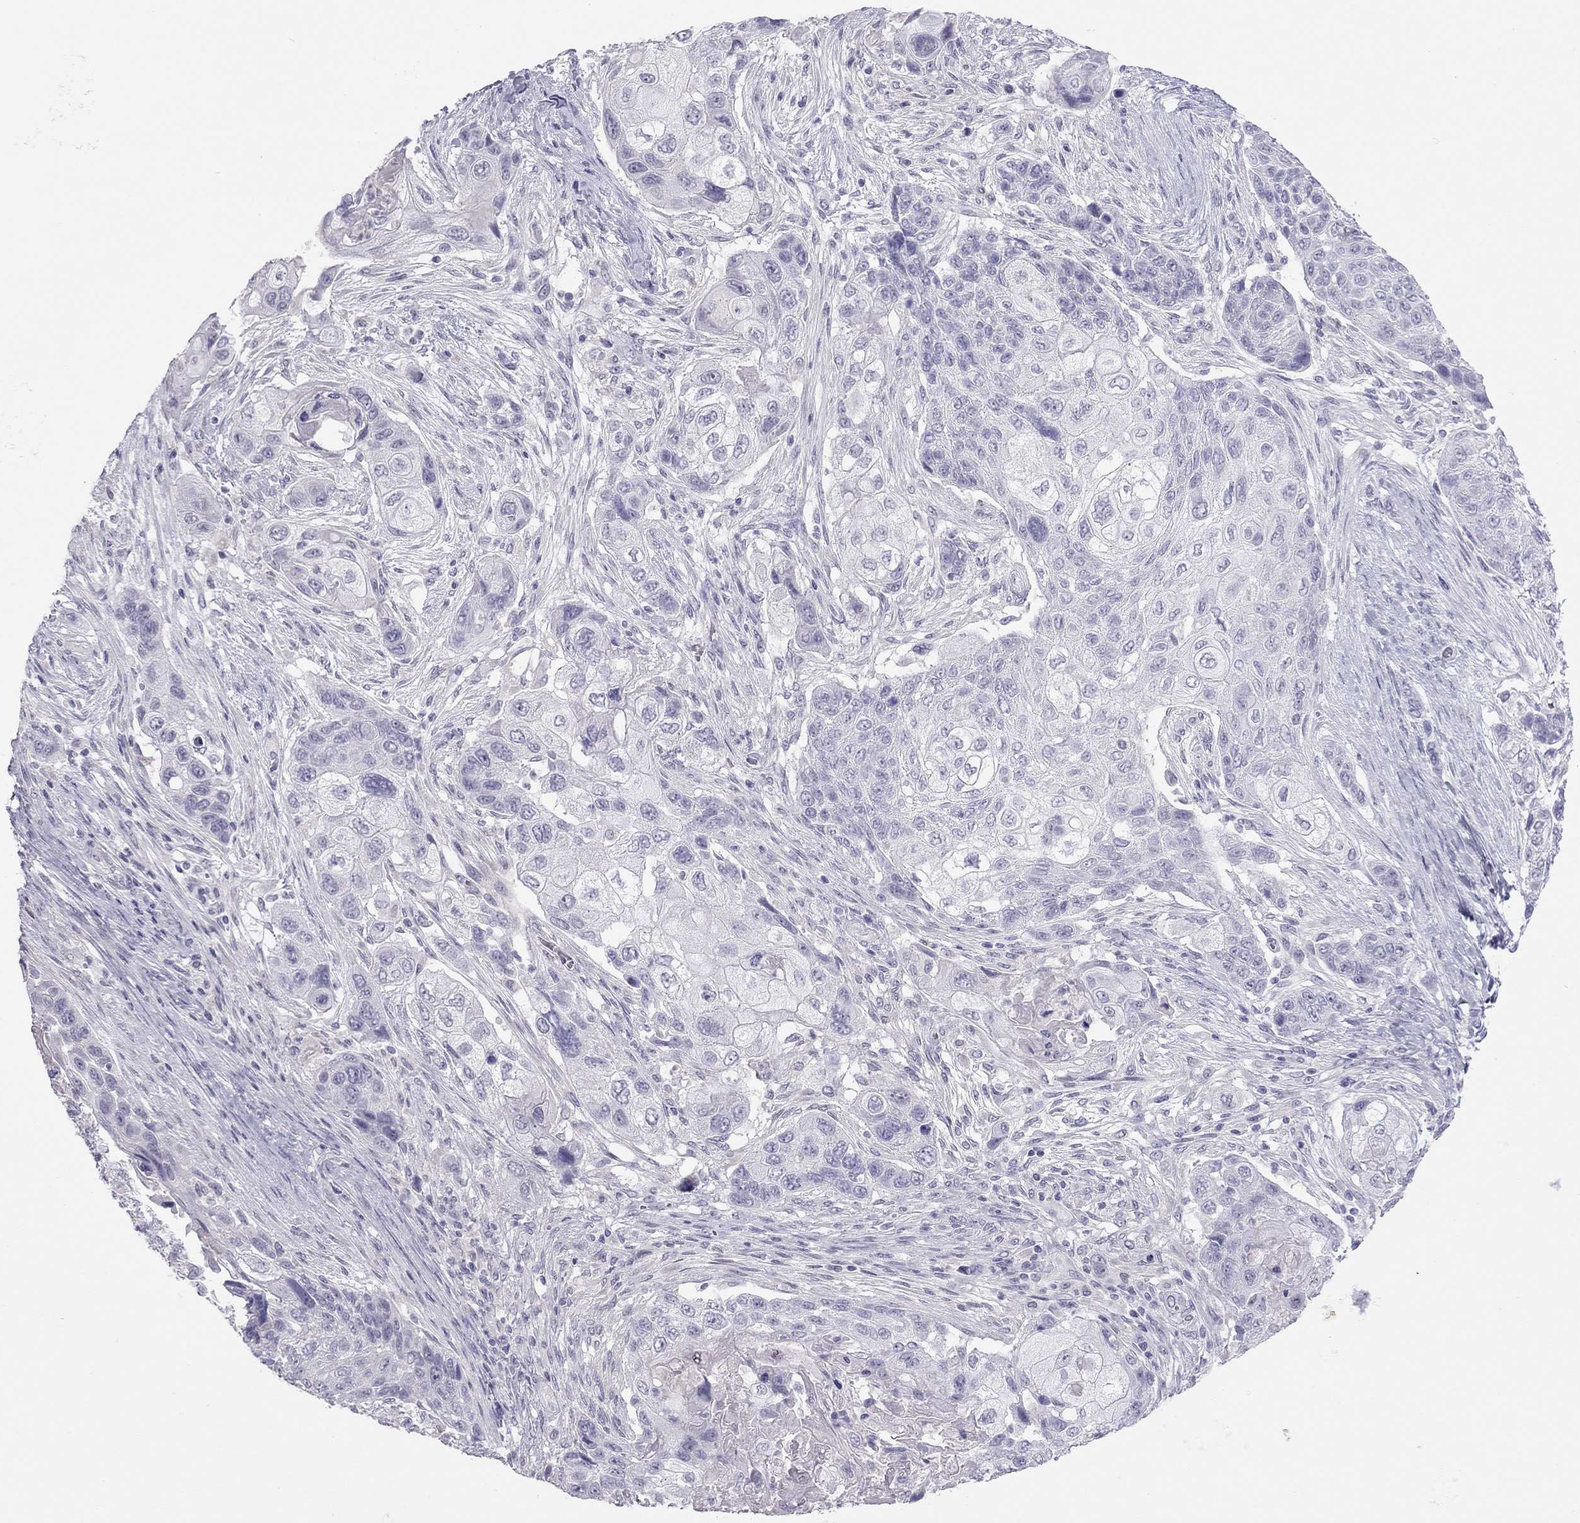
{"staining": {"intensity": "negative", "quantity": "none", "location": "none"}, "tissue": "lung cancer", "cell_type": "Tumor cells", "image_type": "cancer", "snomed": [{"axis": "morphology", "description": "Squamous cell carcinoma, NOS"}, {"axis": "topography", "description": "Lung"}], "caption": "Protein analysis of squamous cell carcinoma (lung) reveals no significant positivity in tumor cells.", "gene": "SPATA12", "patient": {"sex": "male", "age": 69}}